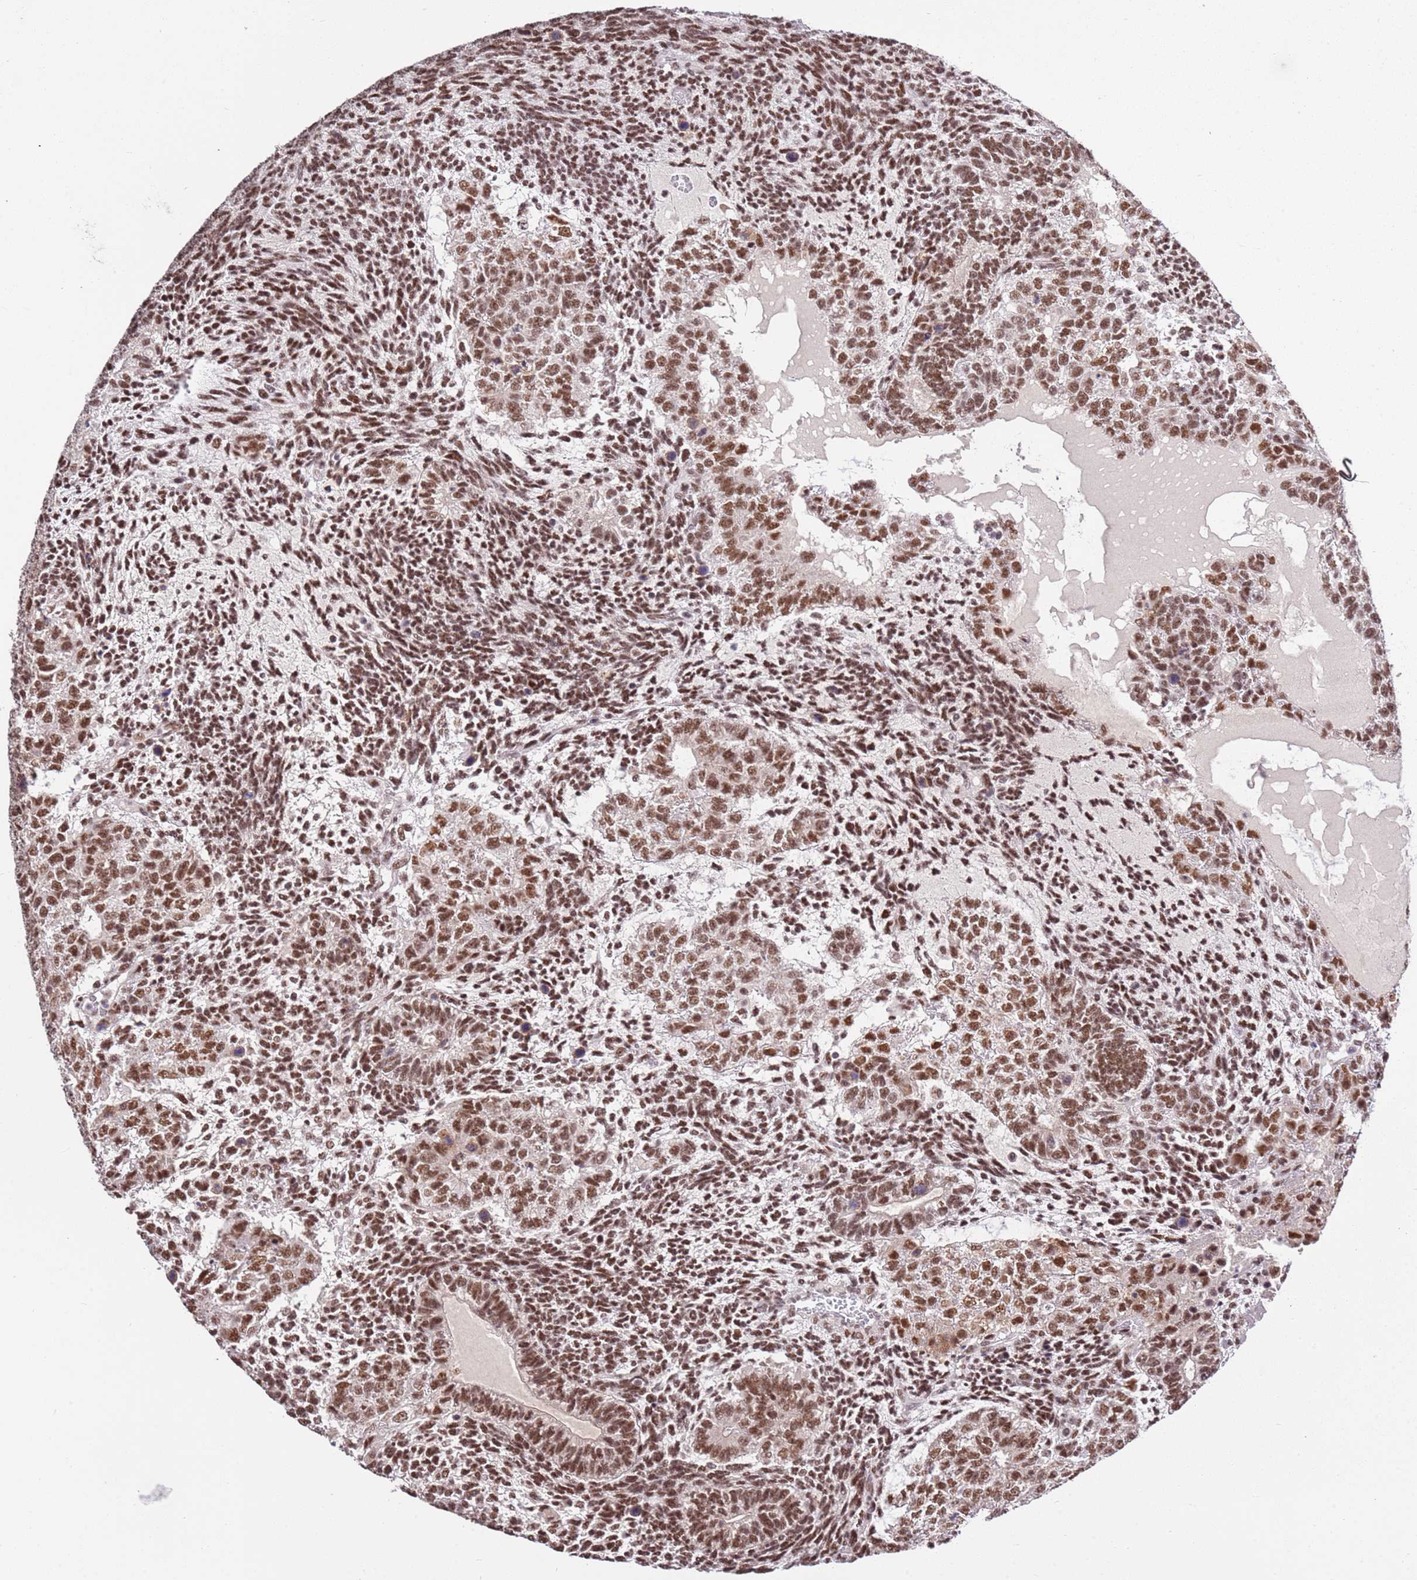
{"staining": {"intensity": "moderate", "quantity": ">75%", "location": "nuclear"}, "tissue": "testis cancer", "cell_type": "Tumor cells", "image_type": "cancer", "snomed": [{"axis": "morphology", "description": "Carcinoma, Embryonal, NOS"}, {"axis": "topography", "description": "Testis"}], "caption": "A brown stain labels moderate nuclear staining of a protein in human testis embryonal carcinoma tumor cells.", "gene": "AKAP8L", "patient": {"sex": "male", "age": 23}}